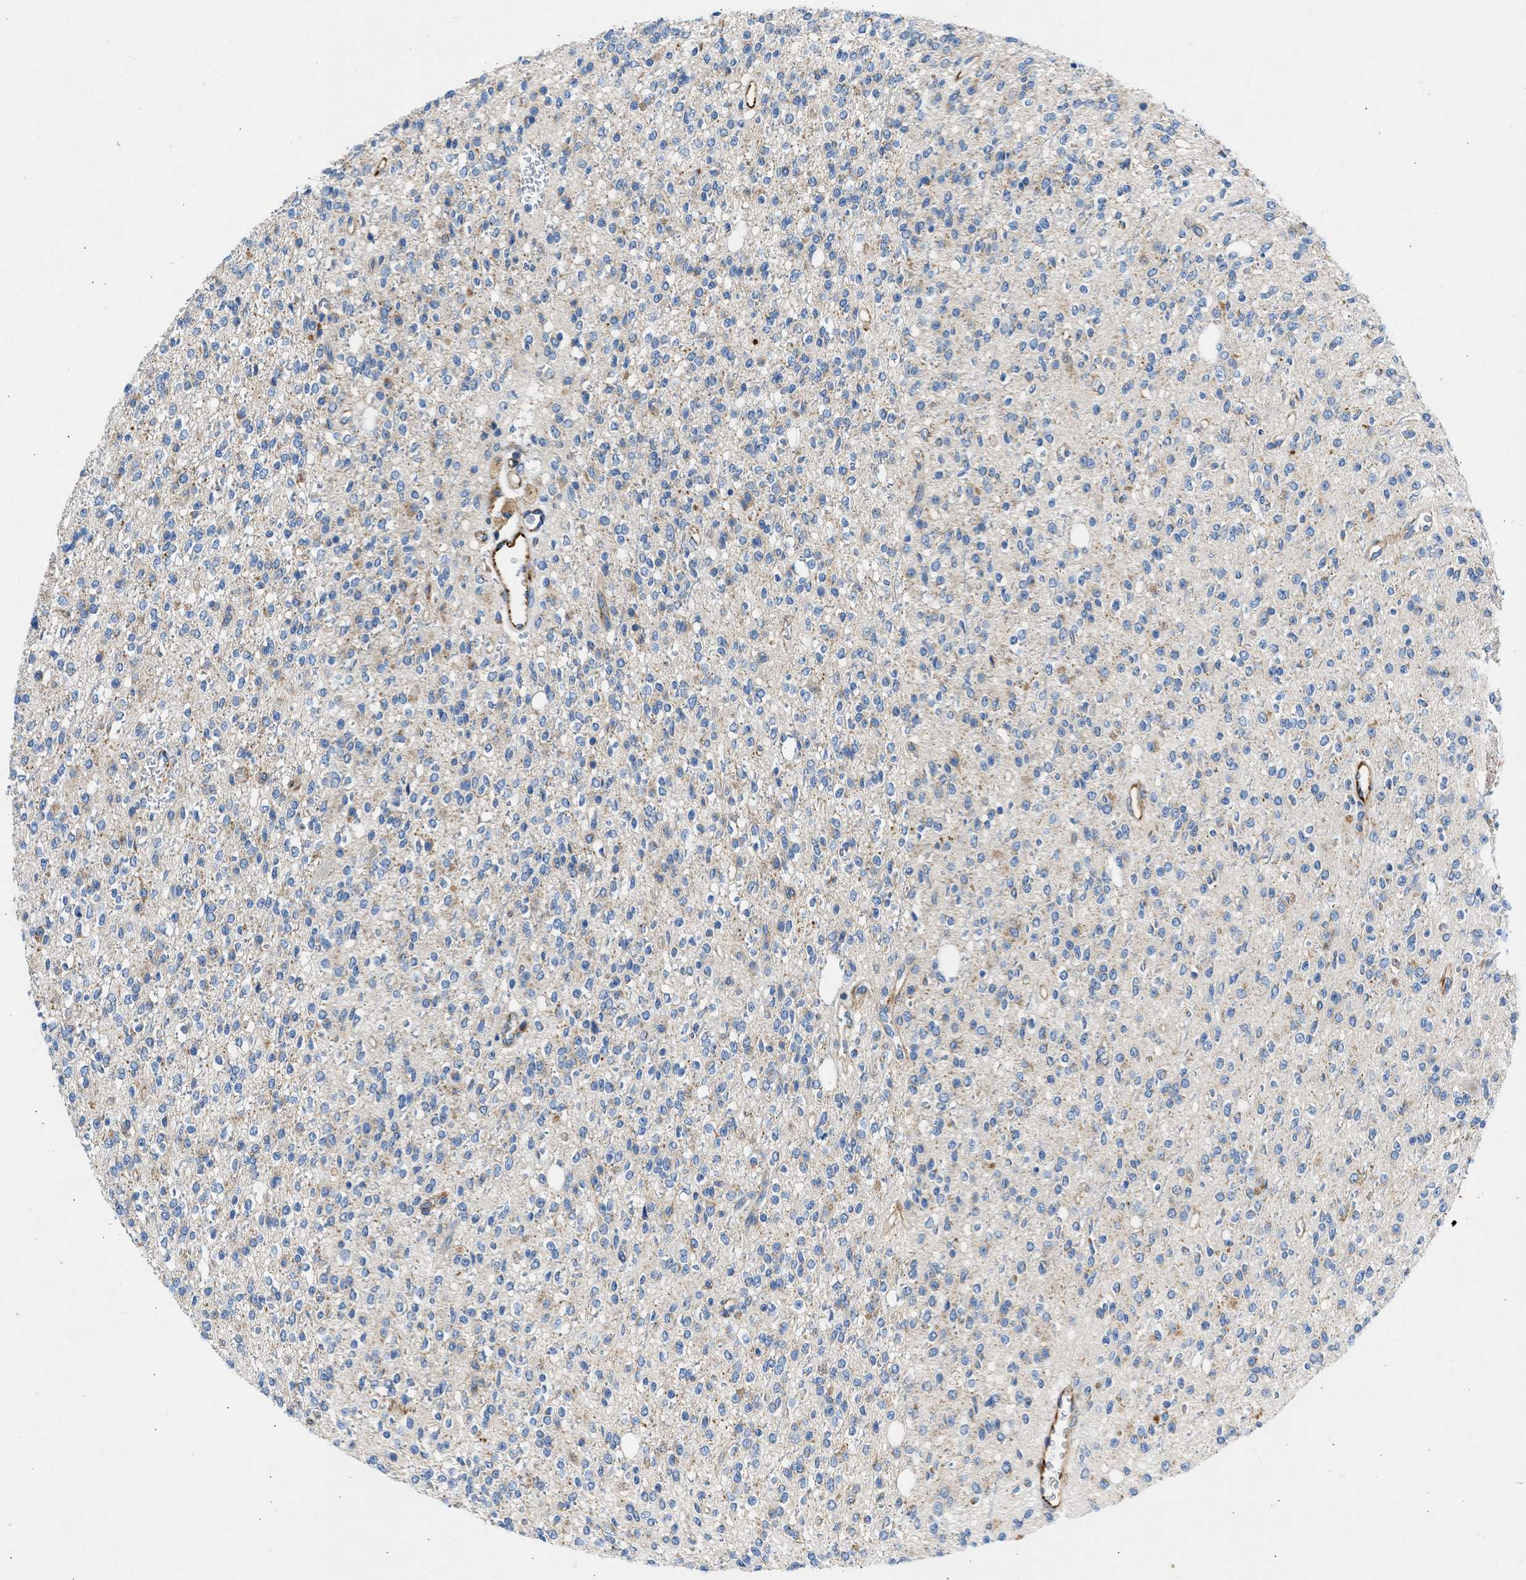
{"staining": {"intensity": "weak", "quantity": "<25%", "location": "cytoplasmic/membranous"}, "tissue": "glioma", "cell_type": "Tumor cells", "image_type": "cancer", "snomed": [{"axis": "morphology", "description": "Glioma, malignant, High grade"}, {"axis": "topography", "description": "Brain"}], "caption": "High-grade glioma (malignant) stained for a protein using immunohistochemistry (IHC) exhibits no staining tumor cells.", "gene": "ULK4", "patient": {"sex": "male", "age": 34}}